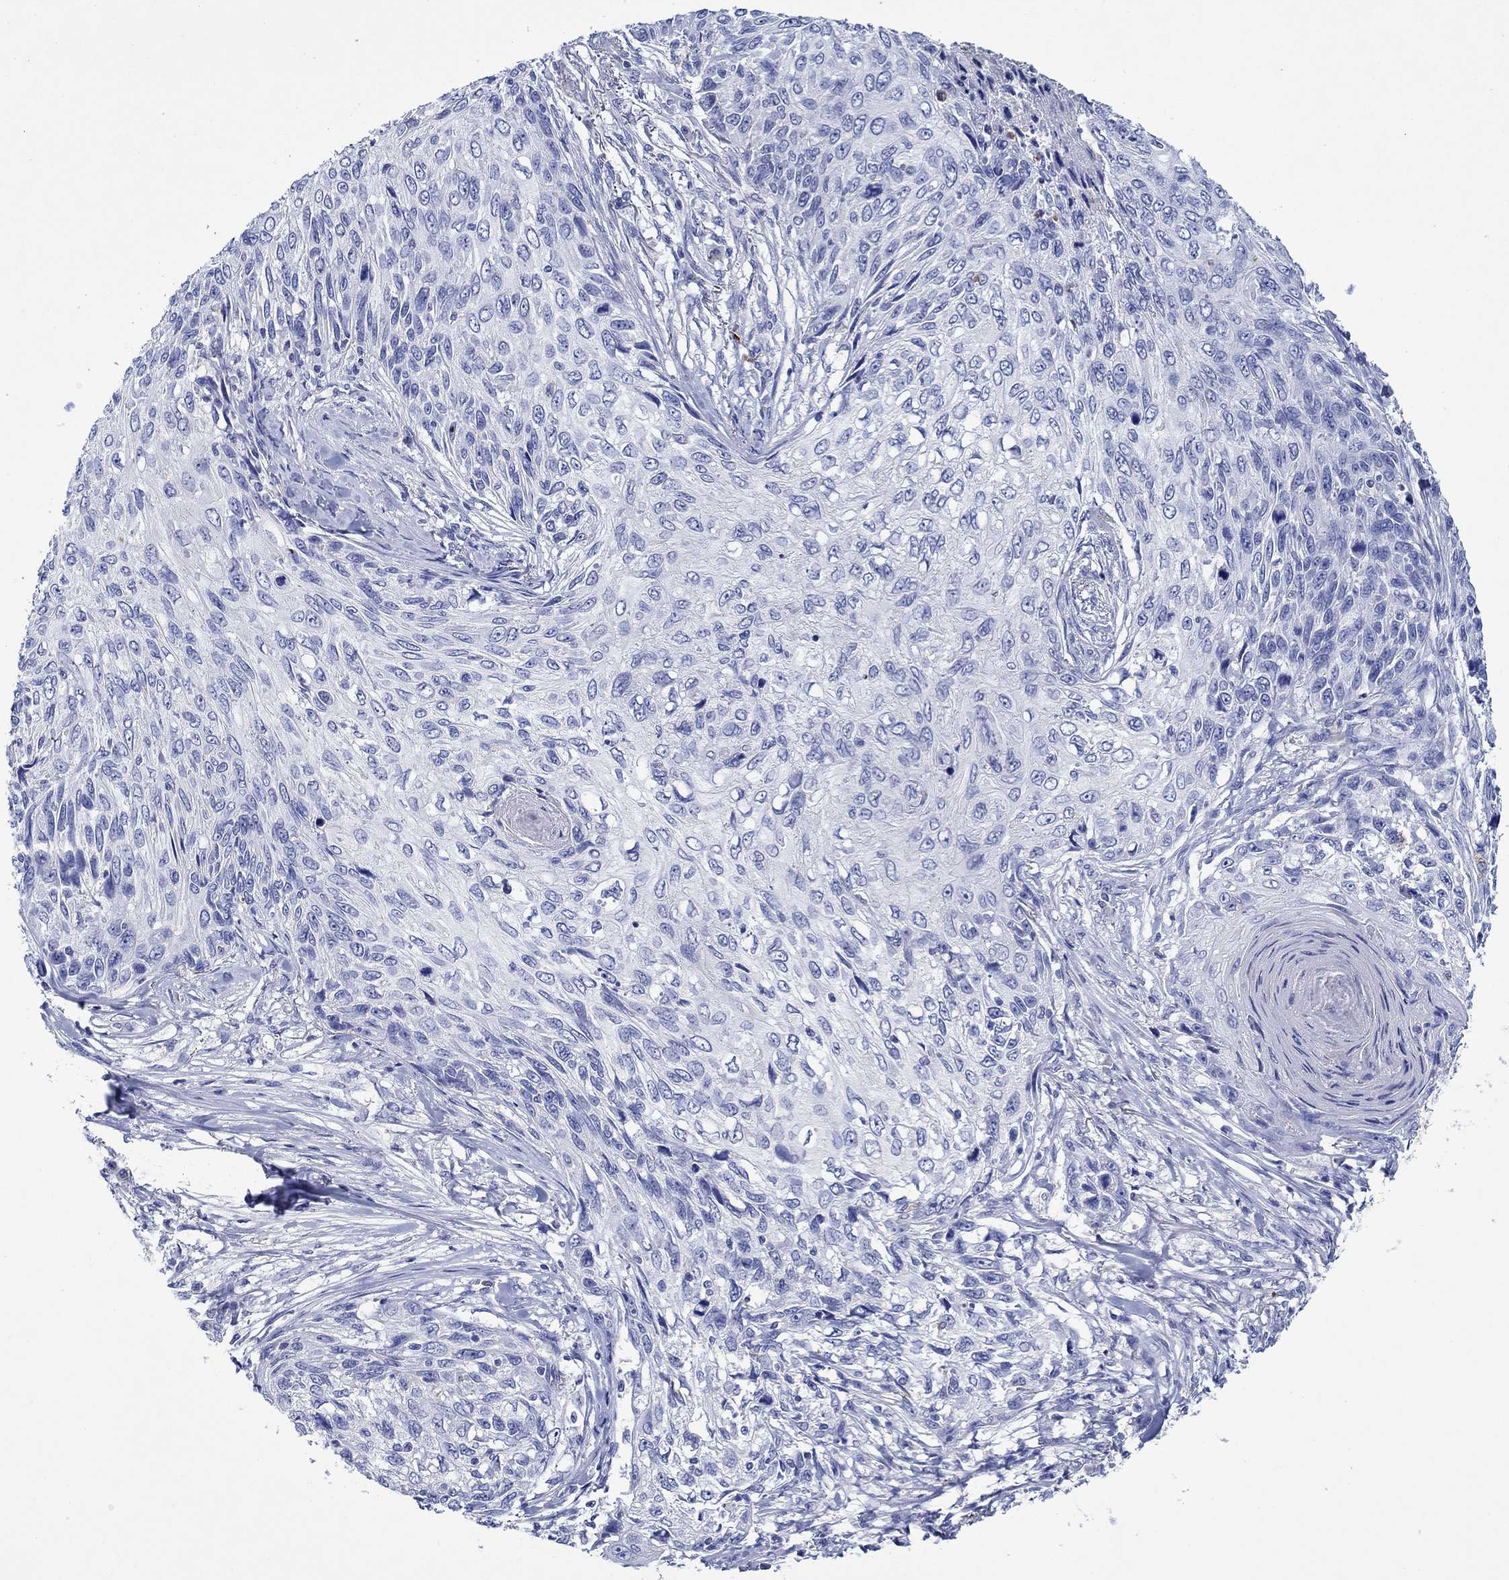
{"staining": {"intensity": "negative", "quantity": "none", "location": "none"}, "tissue": "skin cancer", "cell_type": "Tumor cells", "image_type": "cancer", "snomed": [{"axis": "morphology", "description": "Squamous cell carcinoma, NOS"}, {"axis": "topography", "description": "Skin"}], "caption": "Tumor cells are negative for protein expression in human skin cancer. The staining was performed using DAB (3,3'-diaminobenzidine) to visualize the protein expression in brown, while the nuclei were stained in blue with hematoxylin (Magnification: 20x).", "gene": "EPX", "patient": {"sex": "male", "age": 92}}